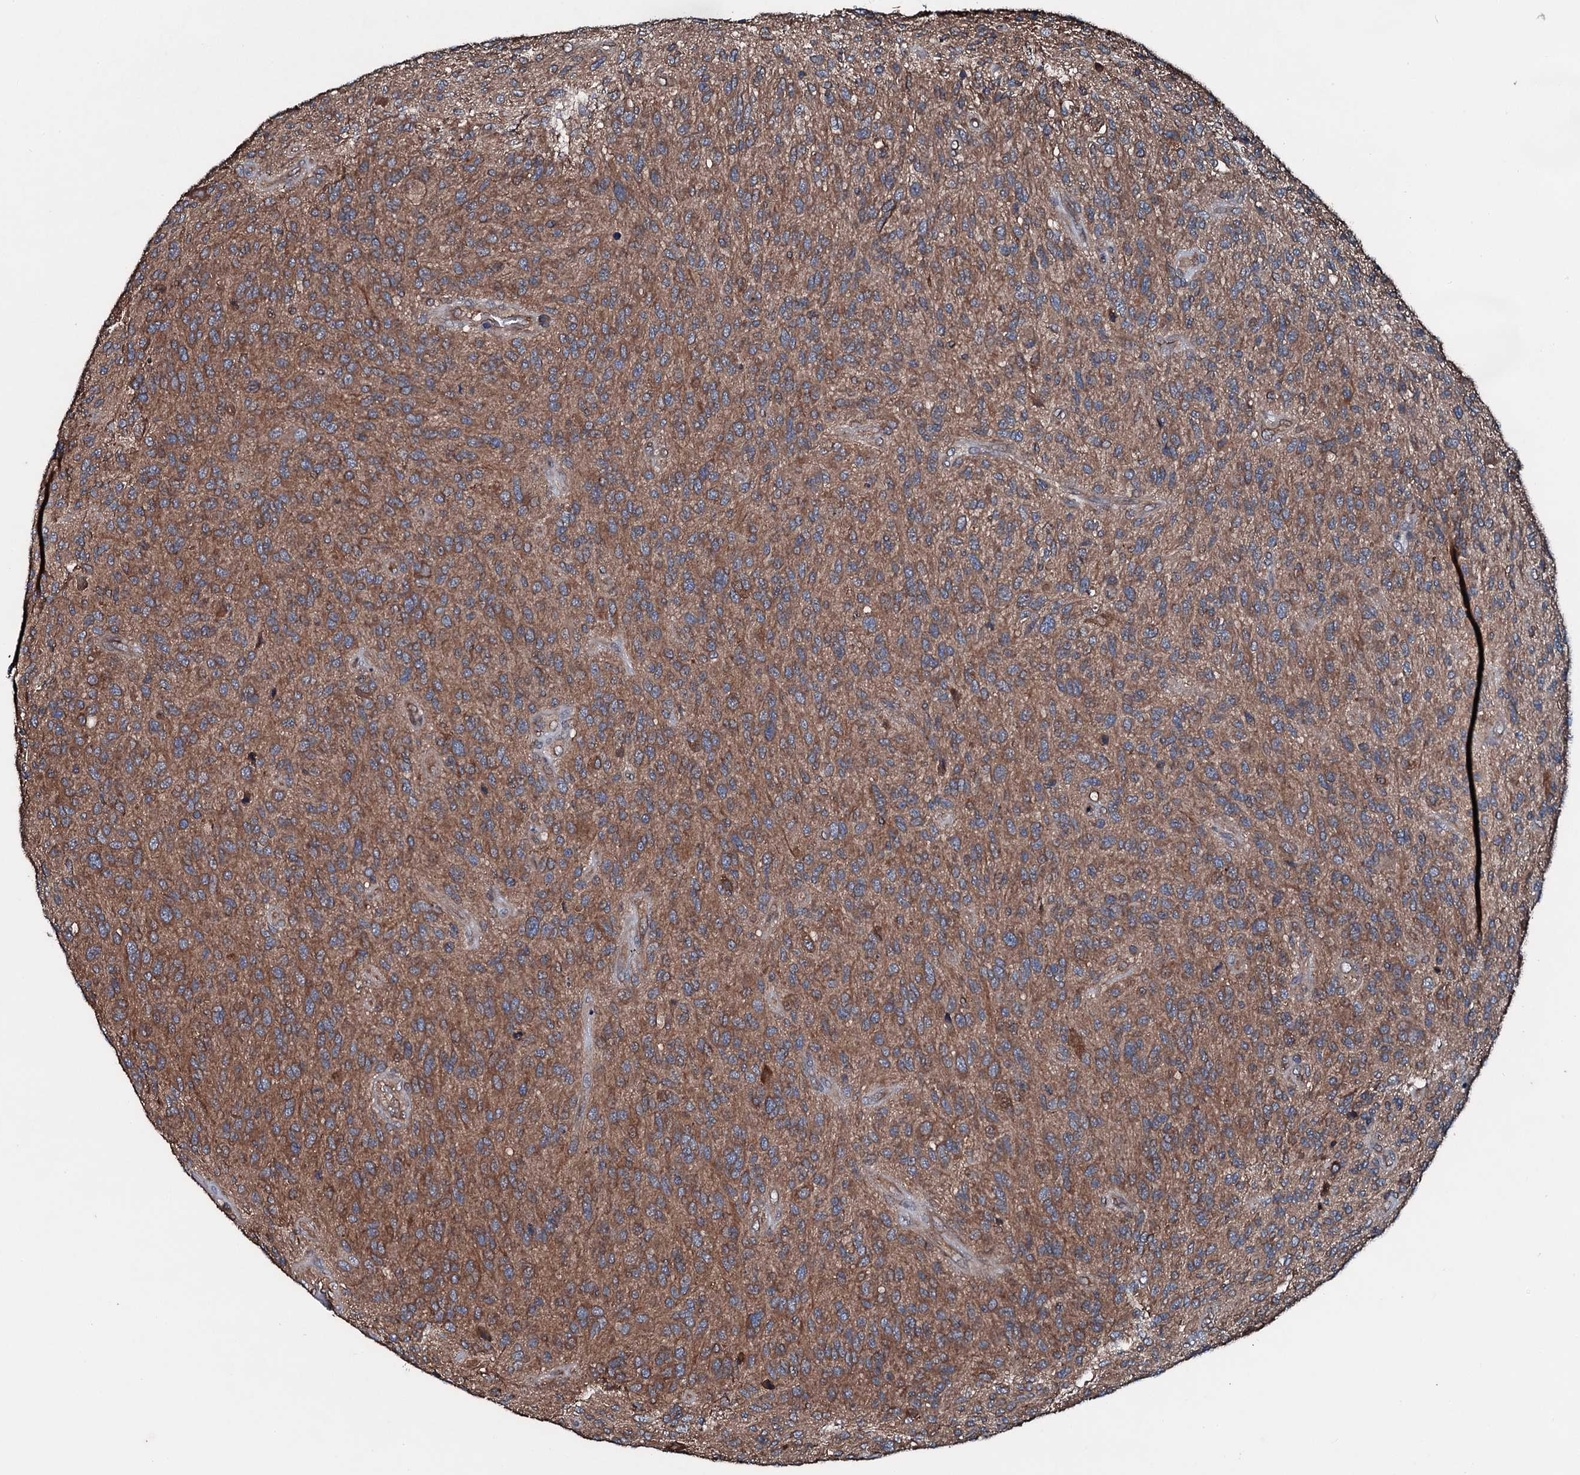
{"staining": {"intensity": "moderate", "quantity": ">75%", "location": "cytoplasmic/membranous"}, "tissue": "glioma", "cell_type": "Tumor cells", "image_type": "cancer", "snomed": [{"axis": "morphology", "description": "Glioma, malignant, High grade"}, {"axis": "topography", "description": "Brain"}], "caption": "Glioma stained with a brown dye shows moderate cytoplasmic/membranous positive positivity in about >75% of tumor cells.", "gene": "AARS1", "patient": {"sex": "male", "age": 47}}